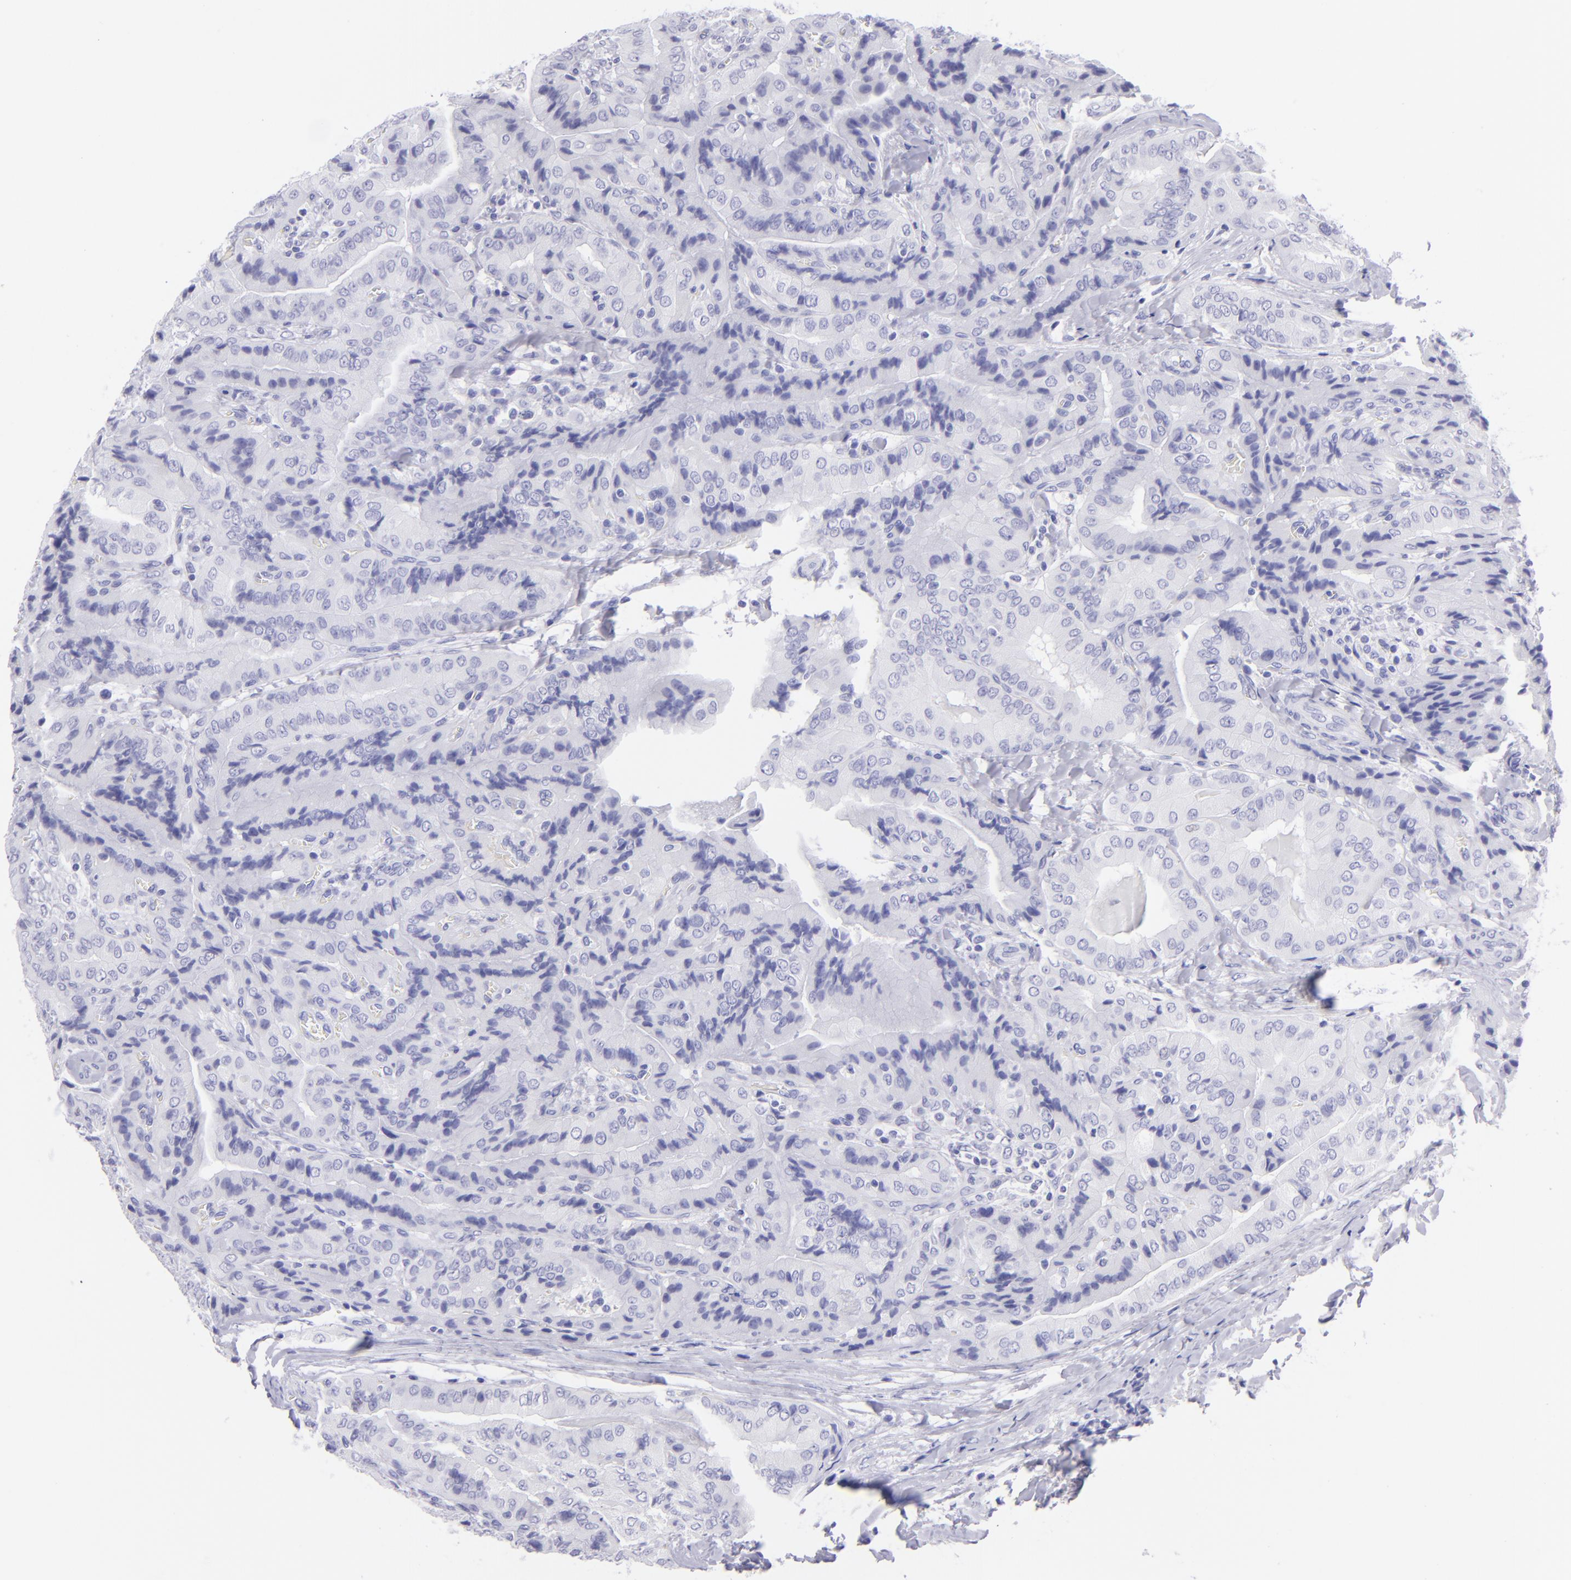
{"staining": {"intensity": "negative", "quantity": "none", "location": "none"}, "tissue": "thyroid cancer", "cell_type": "Tumor cells", "image_type": "cancer", "snomed": [{"axis": "morphology", "description": "Papillary adenocarcinoma, NOS"}, {"axis": "topography", "description": "Thyroid gland"}], "caption": "There is no significant staining in tumor cells of papillary adenocarcinoma (thyroid).", "gene": "SLC1A3", "patient": {"sex": "female", "age": 71}}